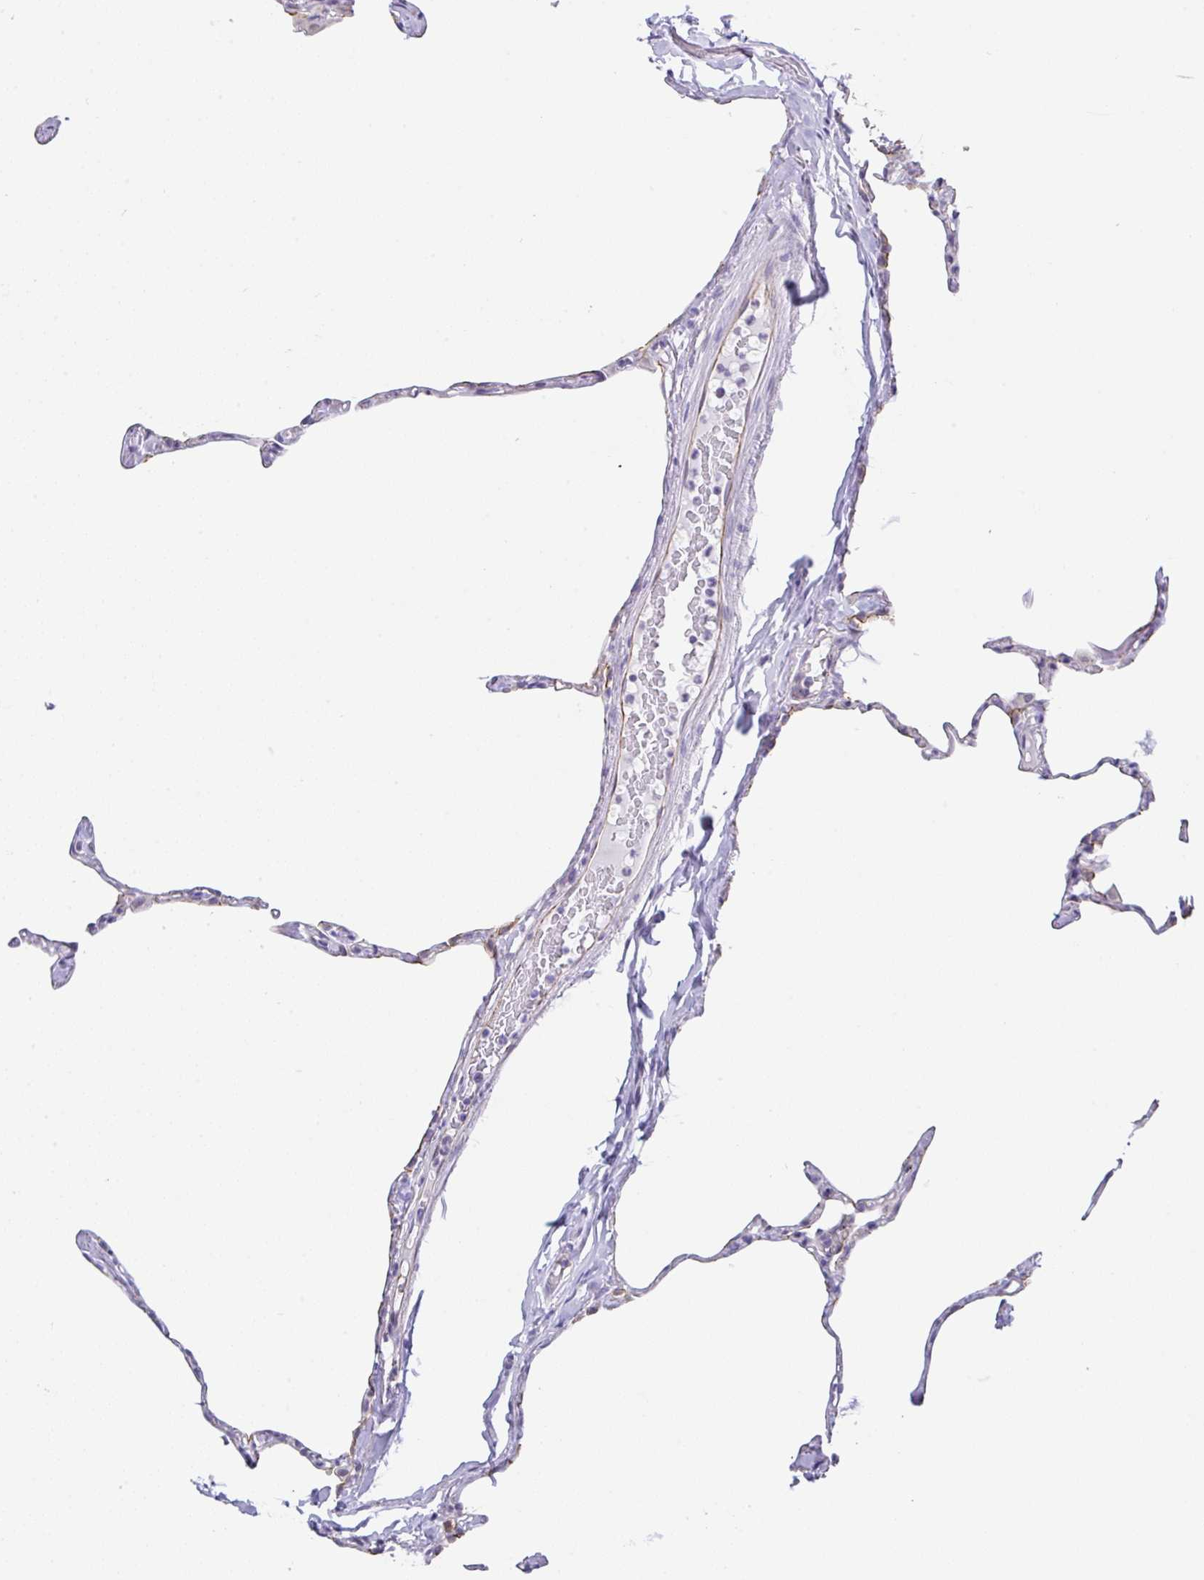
{"staining": {"intensity": "negative", "quantity": "none", "location": "none"}, "tissue": "lung", "cell_type": "Alveolar cells", "image_type": "normal", "snomed": [{"axis": "morphology", "description": "Normal tissue, NOS"}, {"axis": "topography", "description": "Lung"}], "caption": "DAB immunohistochemical staining of benign lung shows no significant positivity in alveolar cells.", "gene": "CGNL1", "patient": {"sex": "male", "age": 65}}